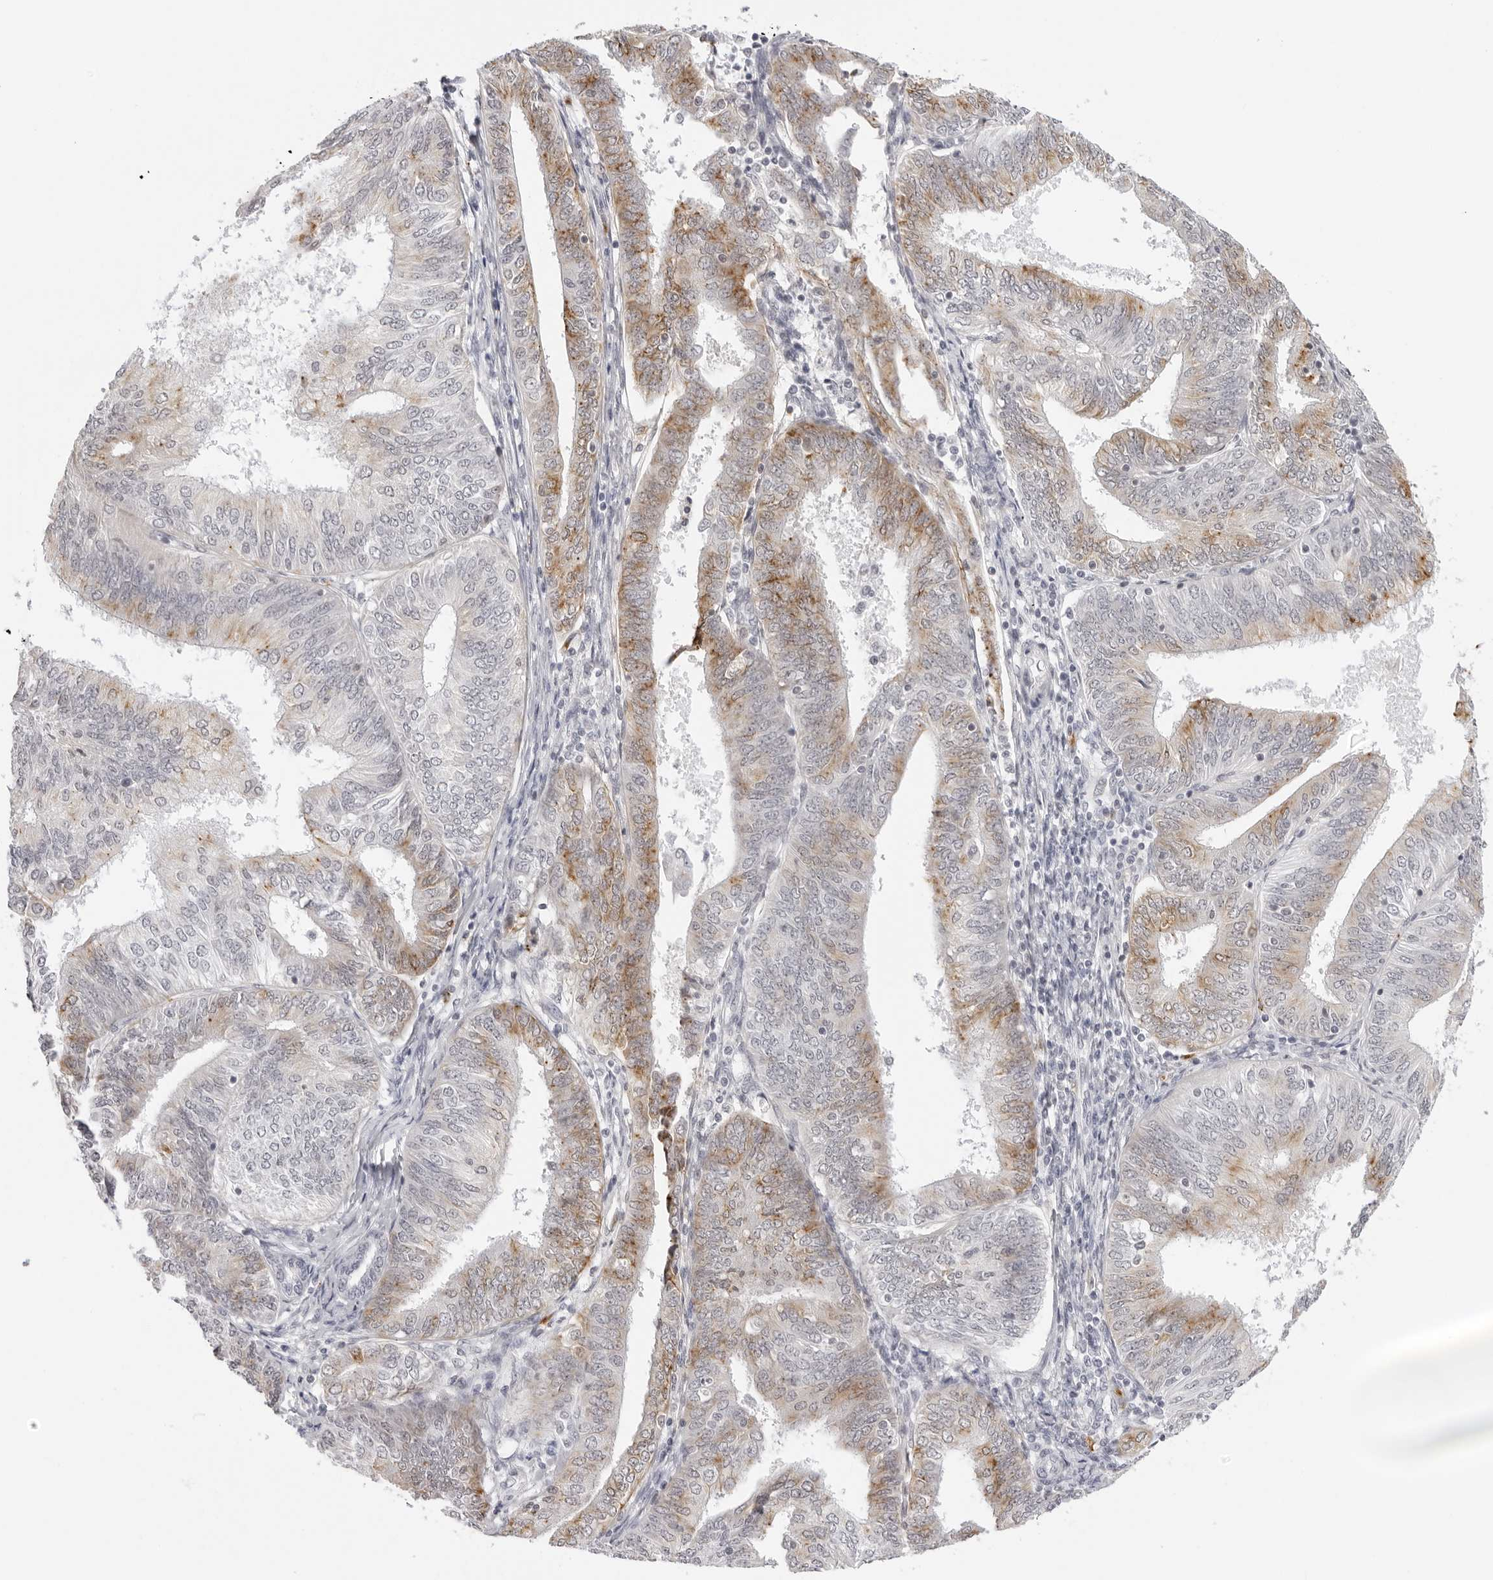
{"staining": {"intensity": "moderate", "quantity": "25%-75%", "location": "cytoplasmic/membranous"}, "tissue": "endometrial cancer", "cell_type": "Tumor cells", "image_type": "cancer", "snomed": [{"axis": "morphology", "description": "Adenocarcinoma, NOS"}, {"axis": "topography", "description": "Endometrium"}], "caption": "Tumor cells display medium levels of moderate cytoplasmic/membranous staining in approximately 25%-75% of cells in endometrial cancer.", "gene": "STRADB", "patient": {"sex": "female", "age": 58}}